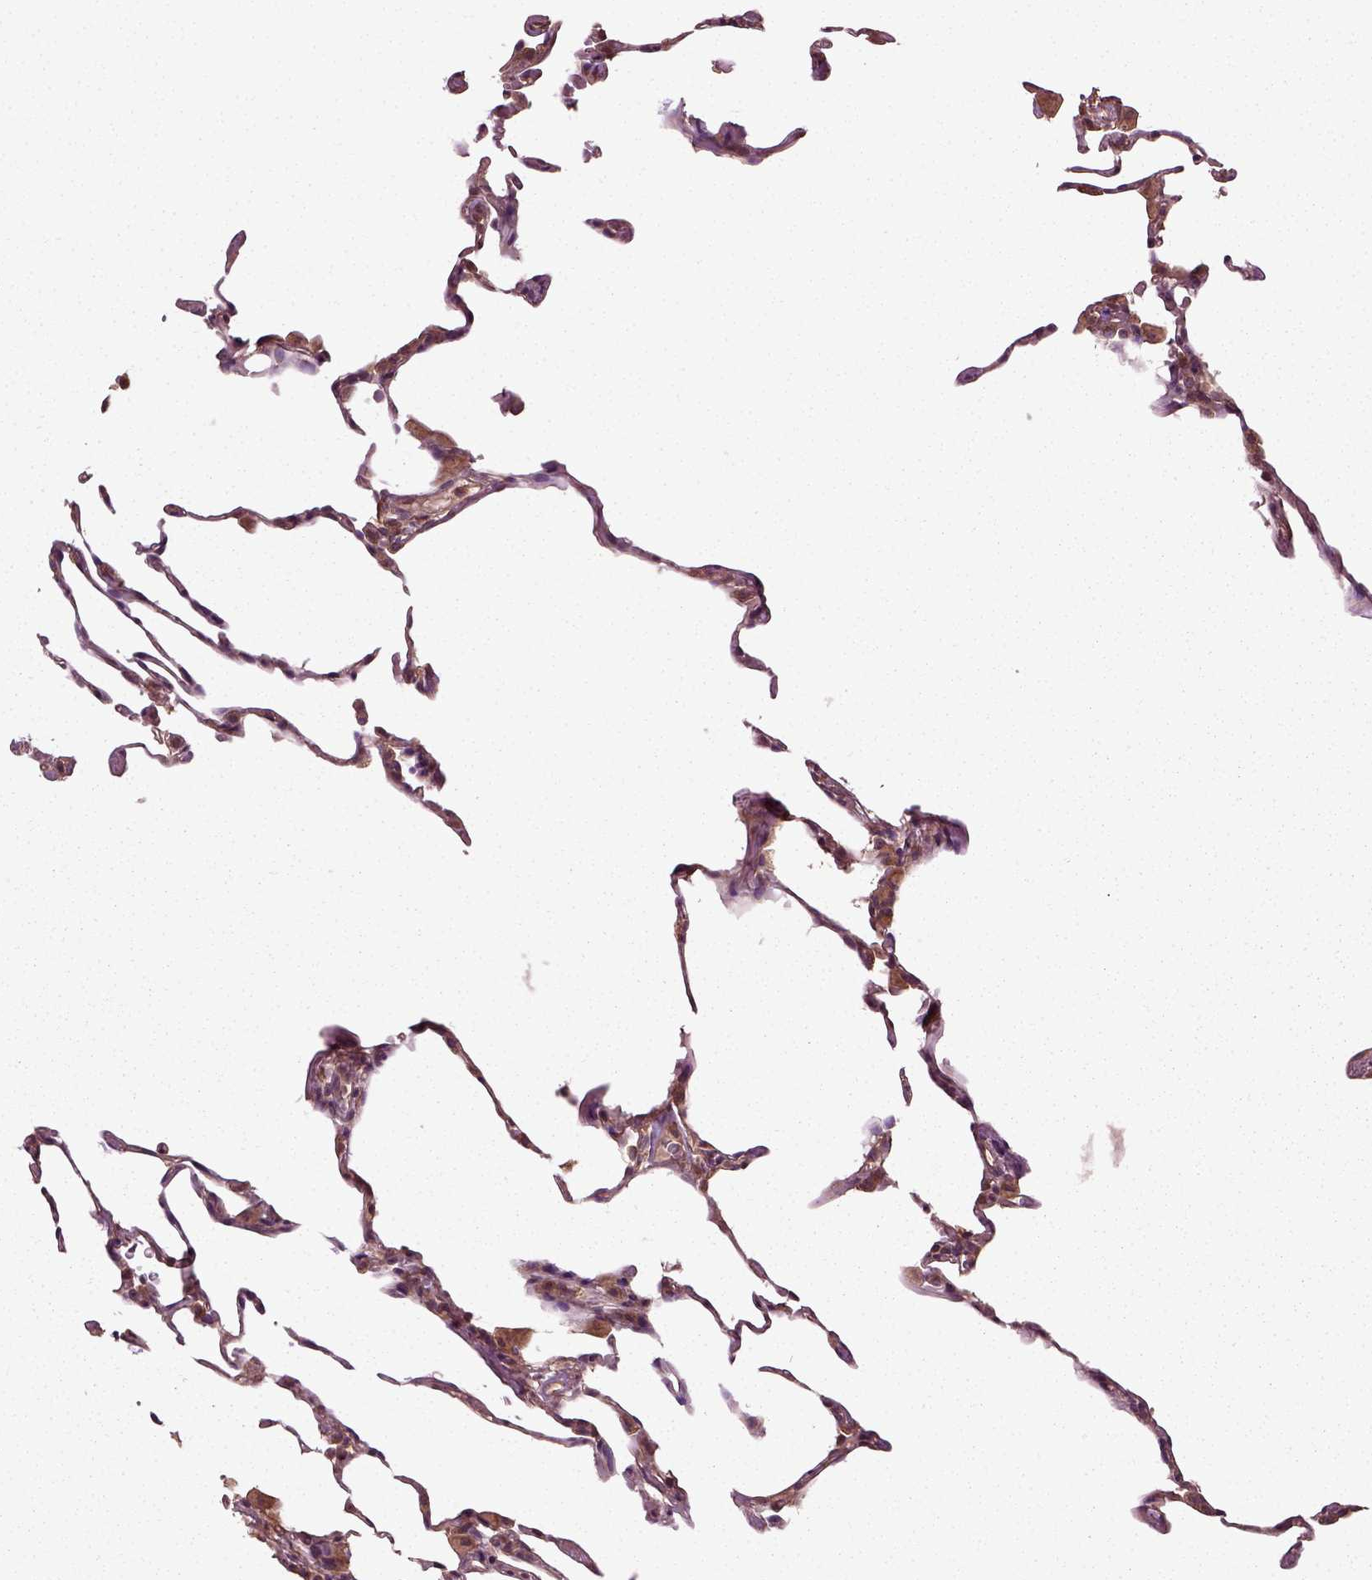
{"staining": {"intensity": "moderate", "quantity": "<25%", "location": "cytoplasmic/membranous"}, "tissue": "lung", "cell_type": "Alveolar cells", "image_type": "normal", "snomed": [{"axis": "morphology", "description": "Normal tissue, NOS"}, {"axis": "topography", "description": "Lung"}], "caption": "Protein analysis of benign lung shows moderate cytoplasmic/membranous positivity in about <25% of alveolar cells.", "gene": "ERV3", "patient": {"sex": "female", "age": 57}}